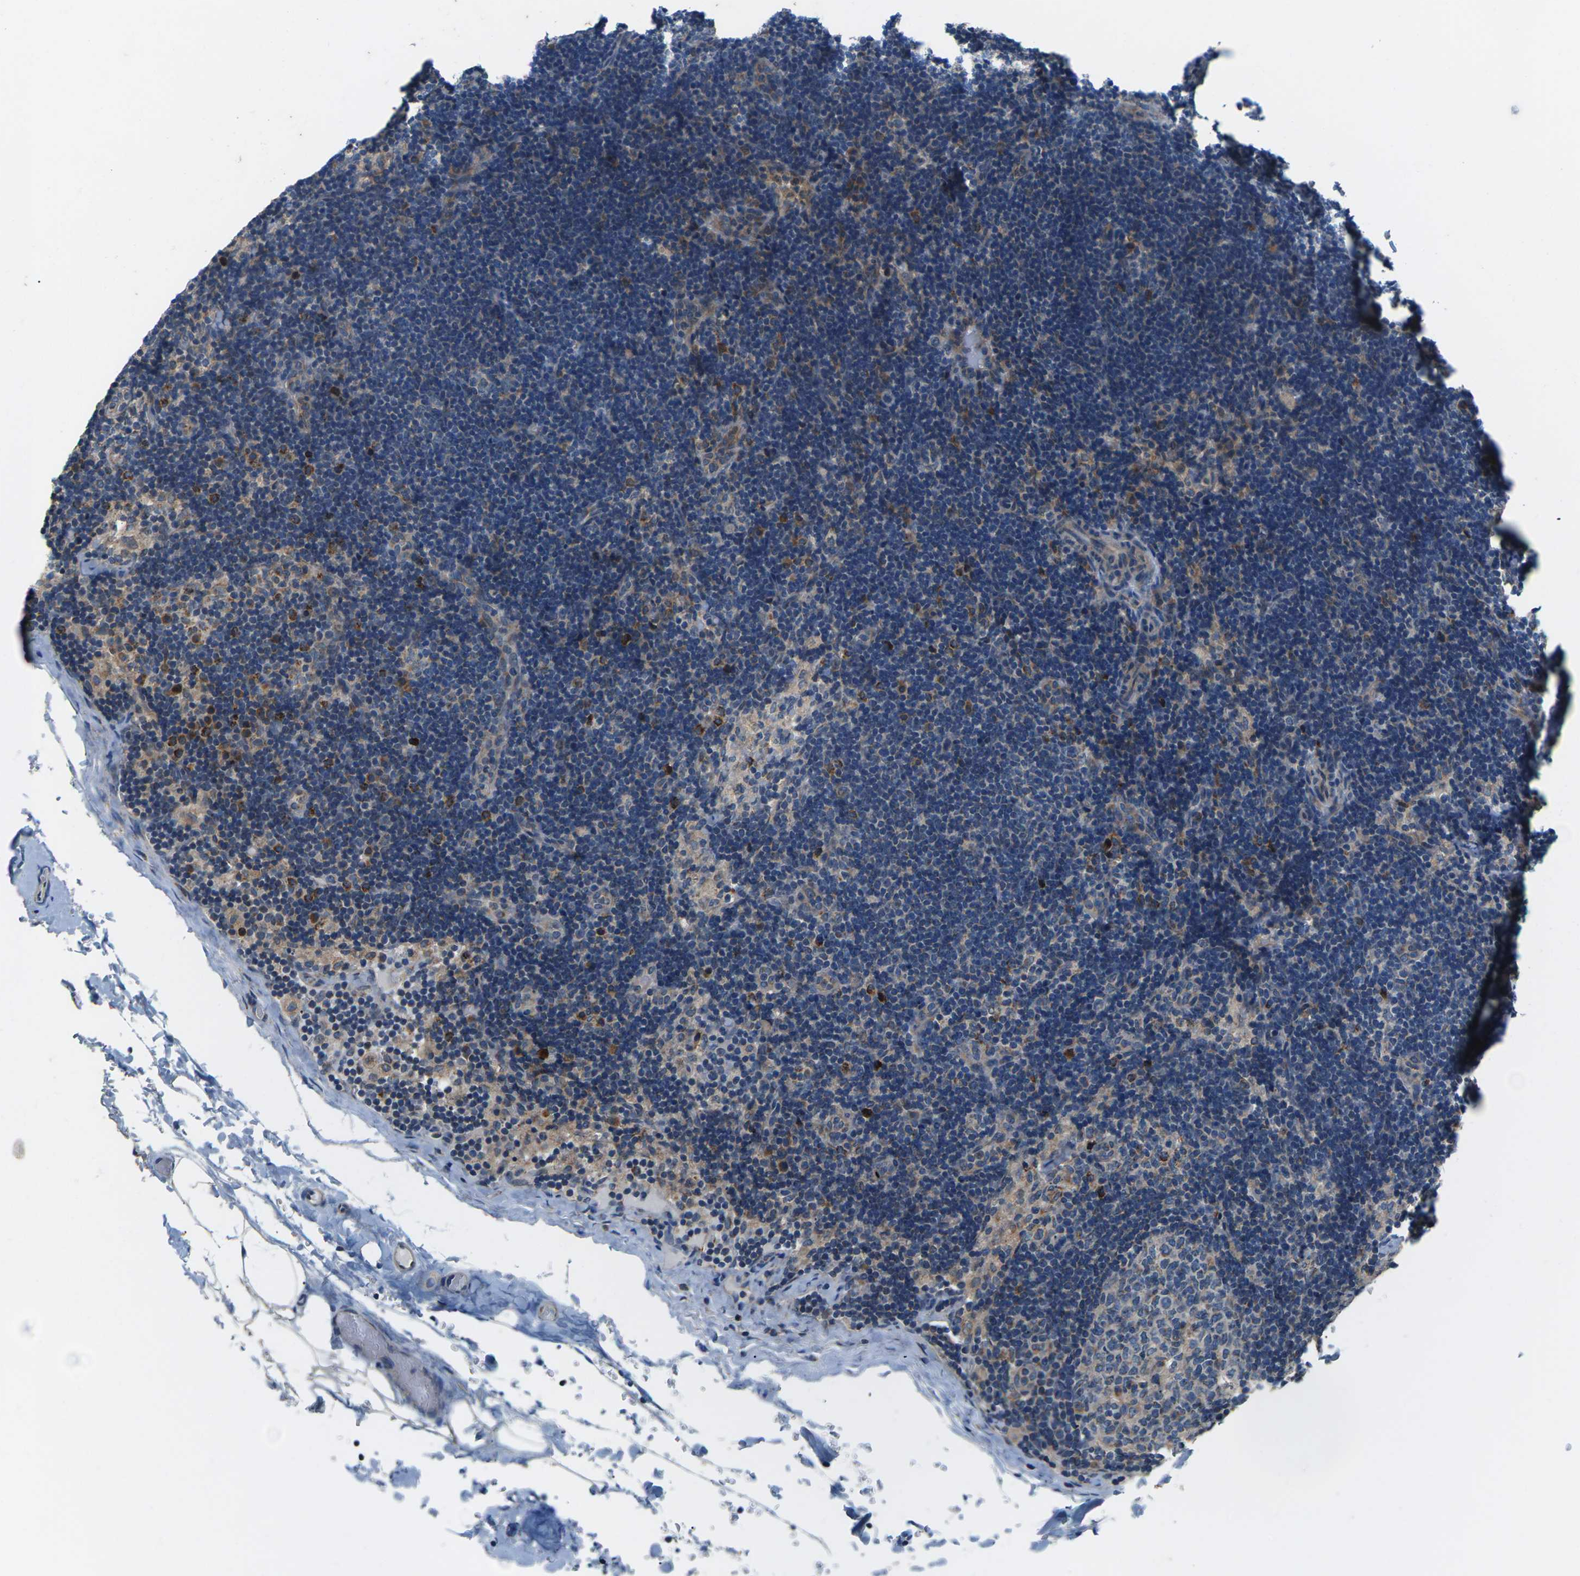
{"staining": {"intensity": "weak", "quantity": "<25%", "location": "cytoplasmic/membranous"}, "tissue": "lymph node", "cell_type": "Germinal center cells", "image_type": "normal", "snomed": [{"axis": "morphology", "description": "Normal tissue, NOS"}, {"axis": "topography", "description": "Lymph node"}], "caption": "Immunohistochemistry histopathology image of unremarkable lymph node: human lymph node stained with DAB shows no significant protein expression in germinal center cells.", "gene": "GABRP", "patient": {"sex": "female", "age": 14}}